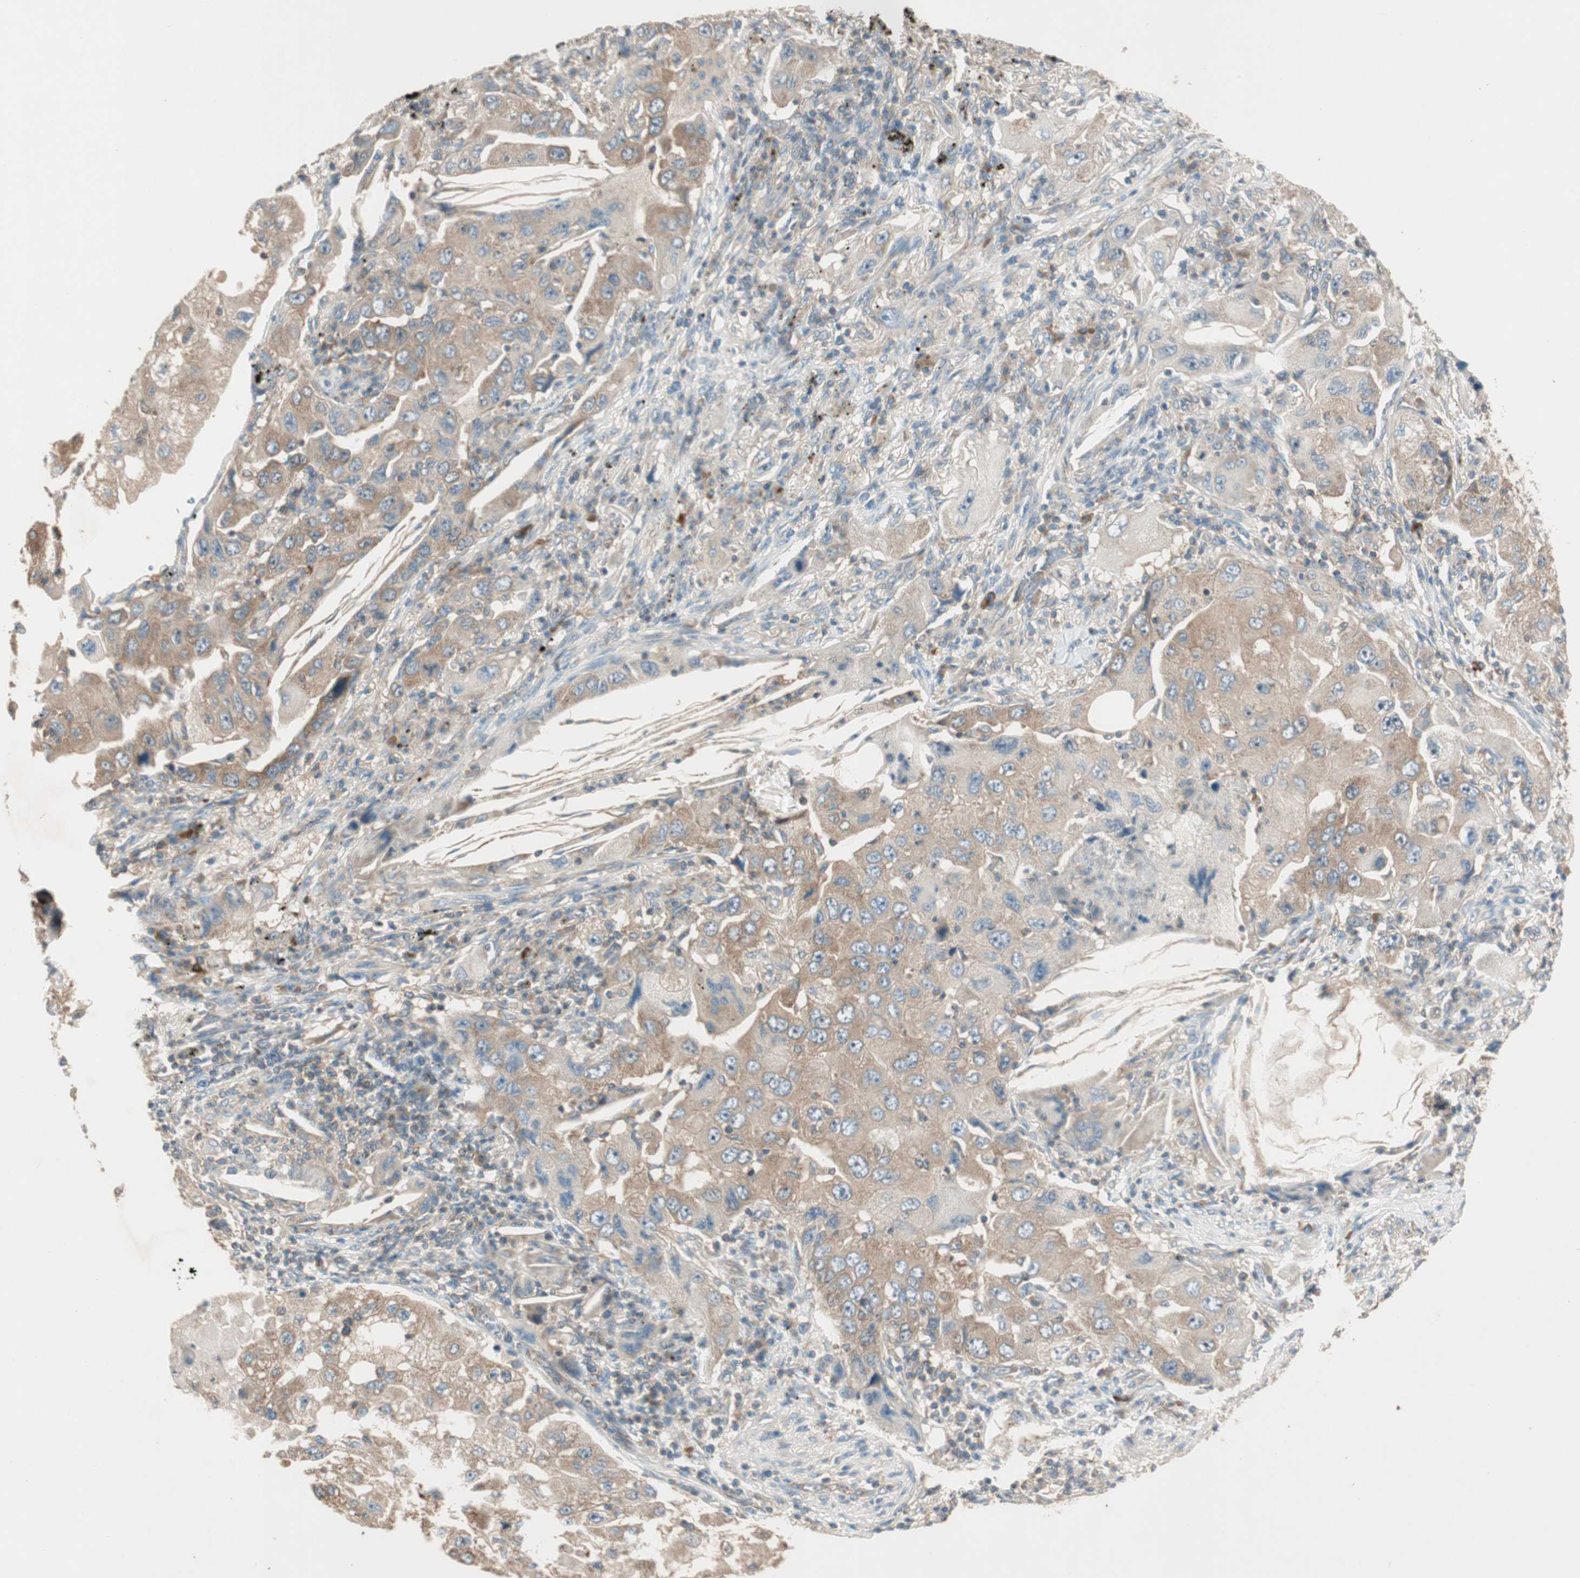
{"staining": {"intensity": "moderate", "quantity": ">75%", "location": "cytoplasmic/membranous"}, "tissue": "lung cancer", "cell_type": "Tumor cells", "image_type": "cancer", "snomed": [{"axis": "morphology", "description": "Adenocarcinoma, NOS"}, {"axis": "topography", "description": "Lung"}], "caption": "Protein expression analysis of lung adenocarcinoma shows moderate cytoplasmic/membranous staining in approximately >75% of tumor cells.", "gene": "CC2D1A", "patient": {"sex": "female", "age": 65}}